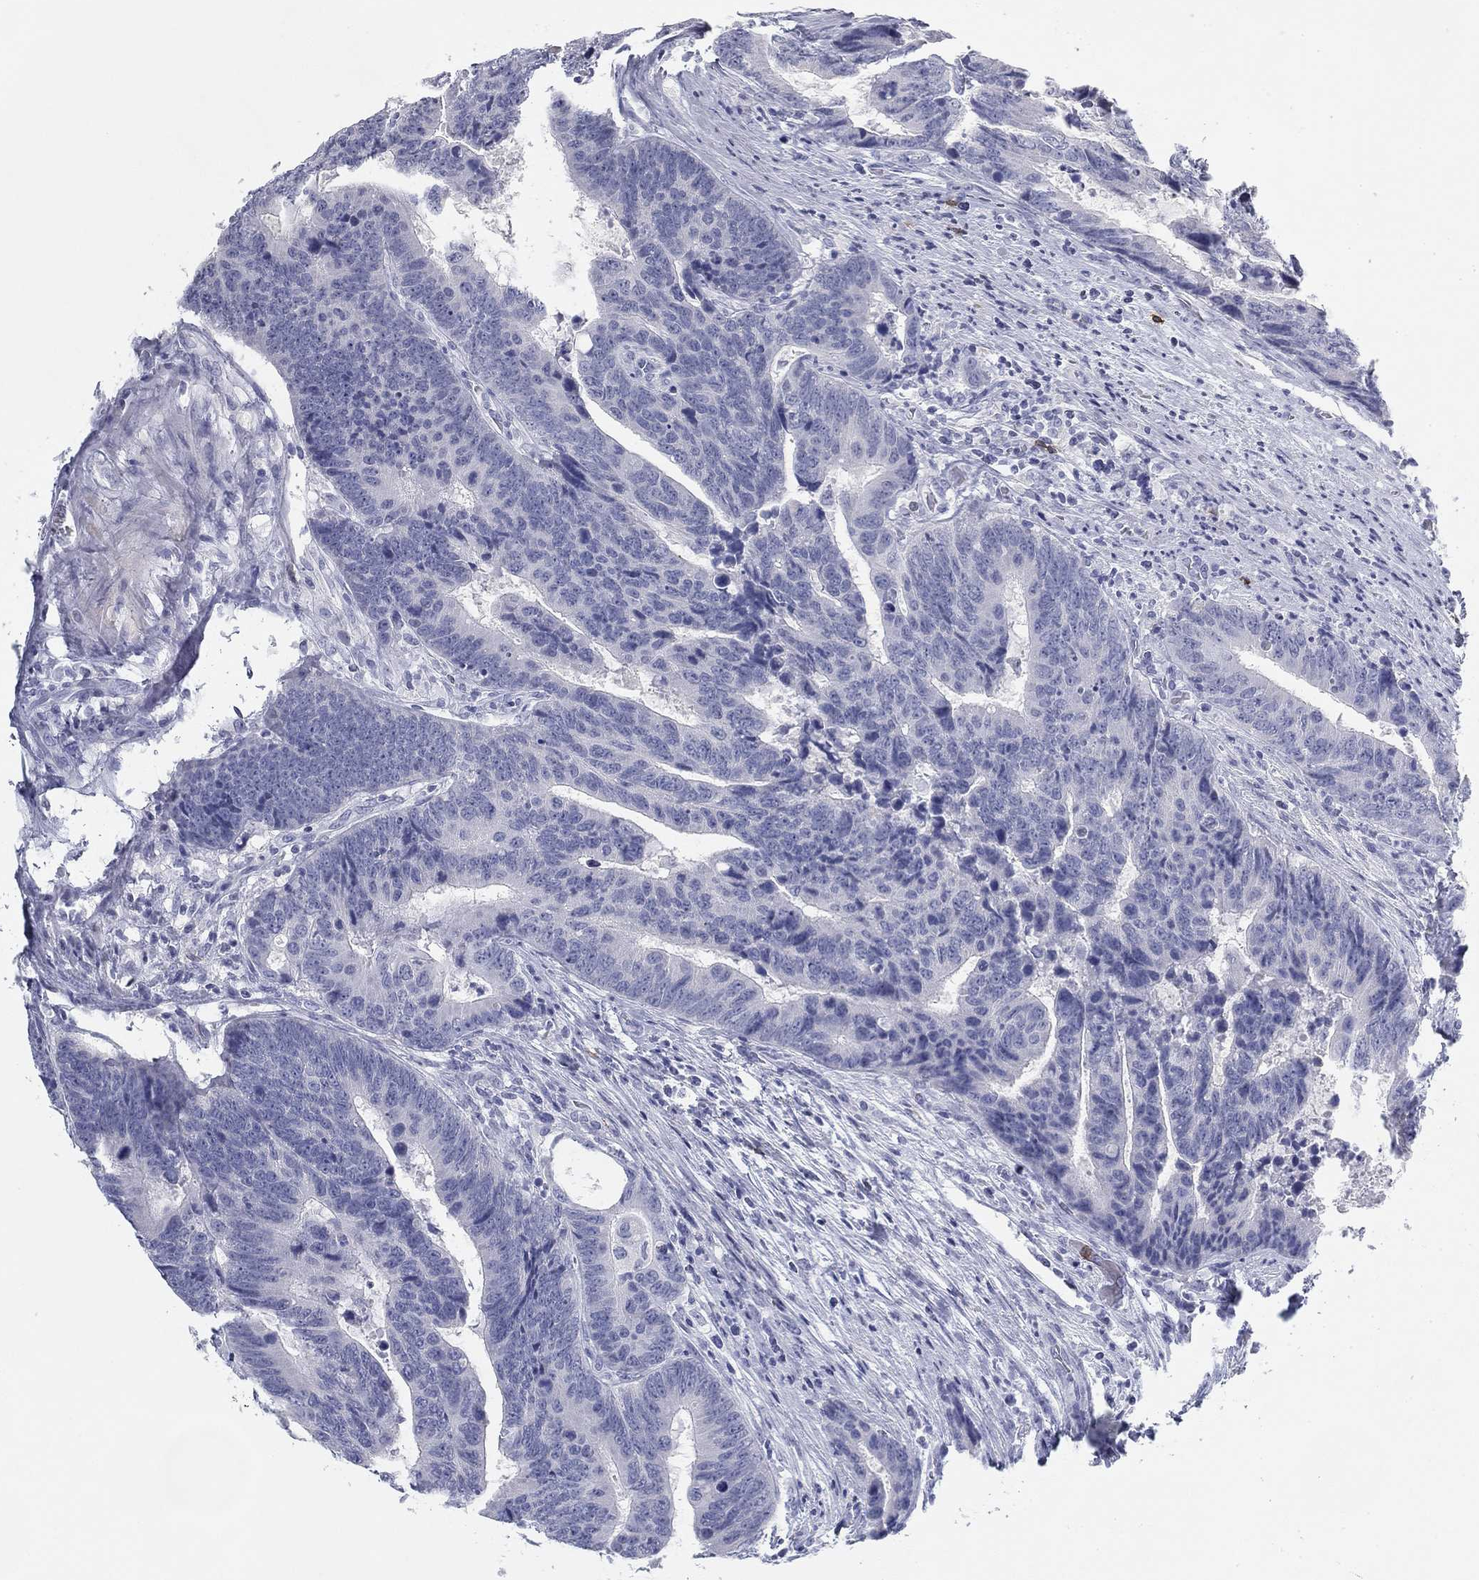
{"staining": {"intensity": "negative", "quantity": "none", "location": "none"}, "tissue": "colorectal cancer", "cell_type": "Tumor cells", "image_type": "cancer", "snomed": [{"axis": "morphology", "description": "Adenocarcinoma, NOS"}, {"axis": "topography", "description": "Colon"}], "caption": "Photomicrograph shows no significant protein positivity in tumor cells of colorectal adenocarcinoma.", "gene": "CD79B", "patient": {"sex": "female", "age": 56}}